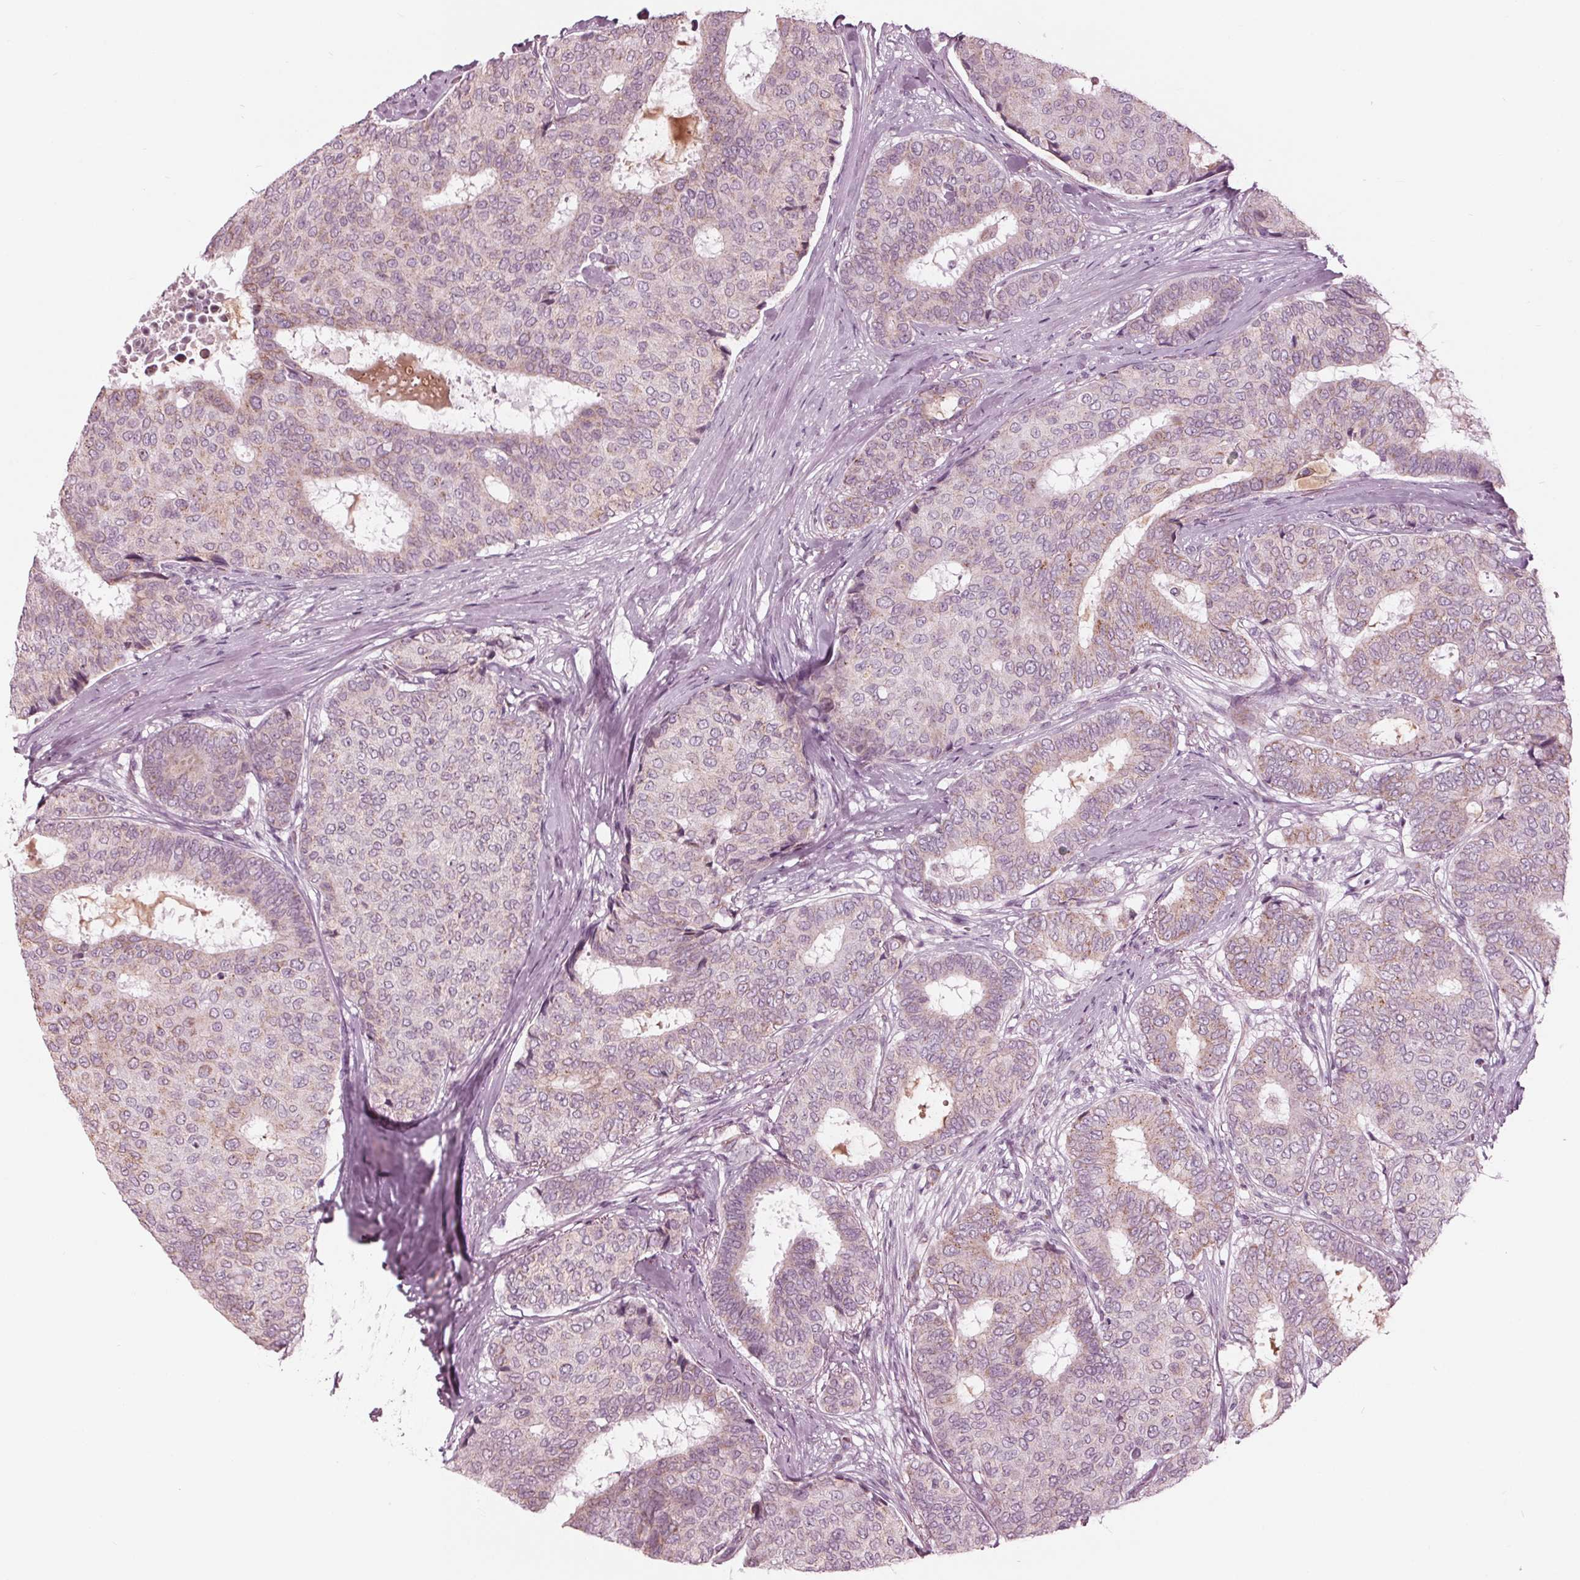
{"staining": {"intensity": "weak", "quantity": "<25%", "location": "cytoplasmic/membranous"}, "tissue": "breast cancer", "cell_type": "Tumor cells", "image_type": "cancer", "snomed": [{"axis": "morphology", "description": "Duct carcinoma"}, {"axis": "topography", "description": "Breast"}], "caption": "IHC of invasive ductal carcinoma (breast) shows no staining in tumor cells.", "gene": "CLN6", "patient": {"sex": "female", "age": 75}}